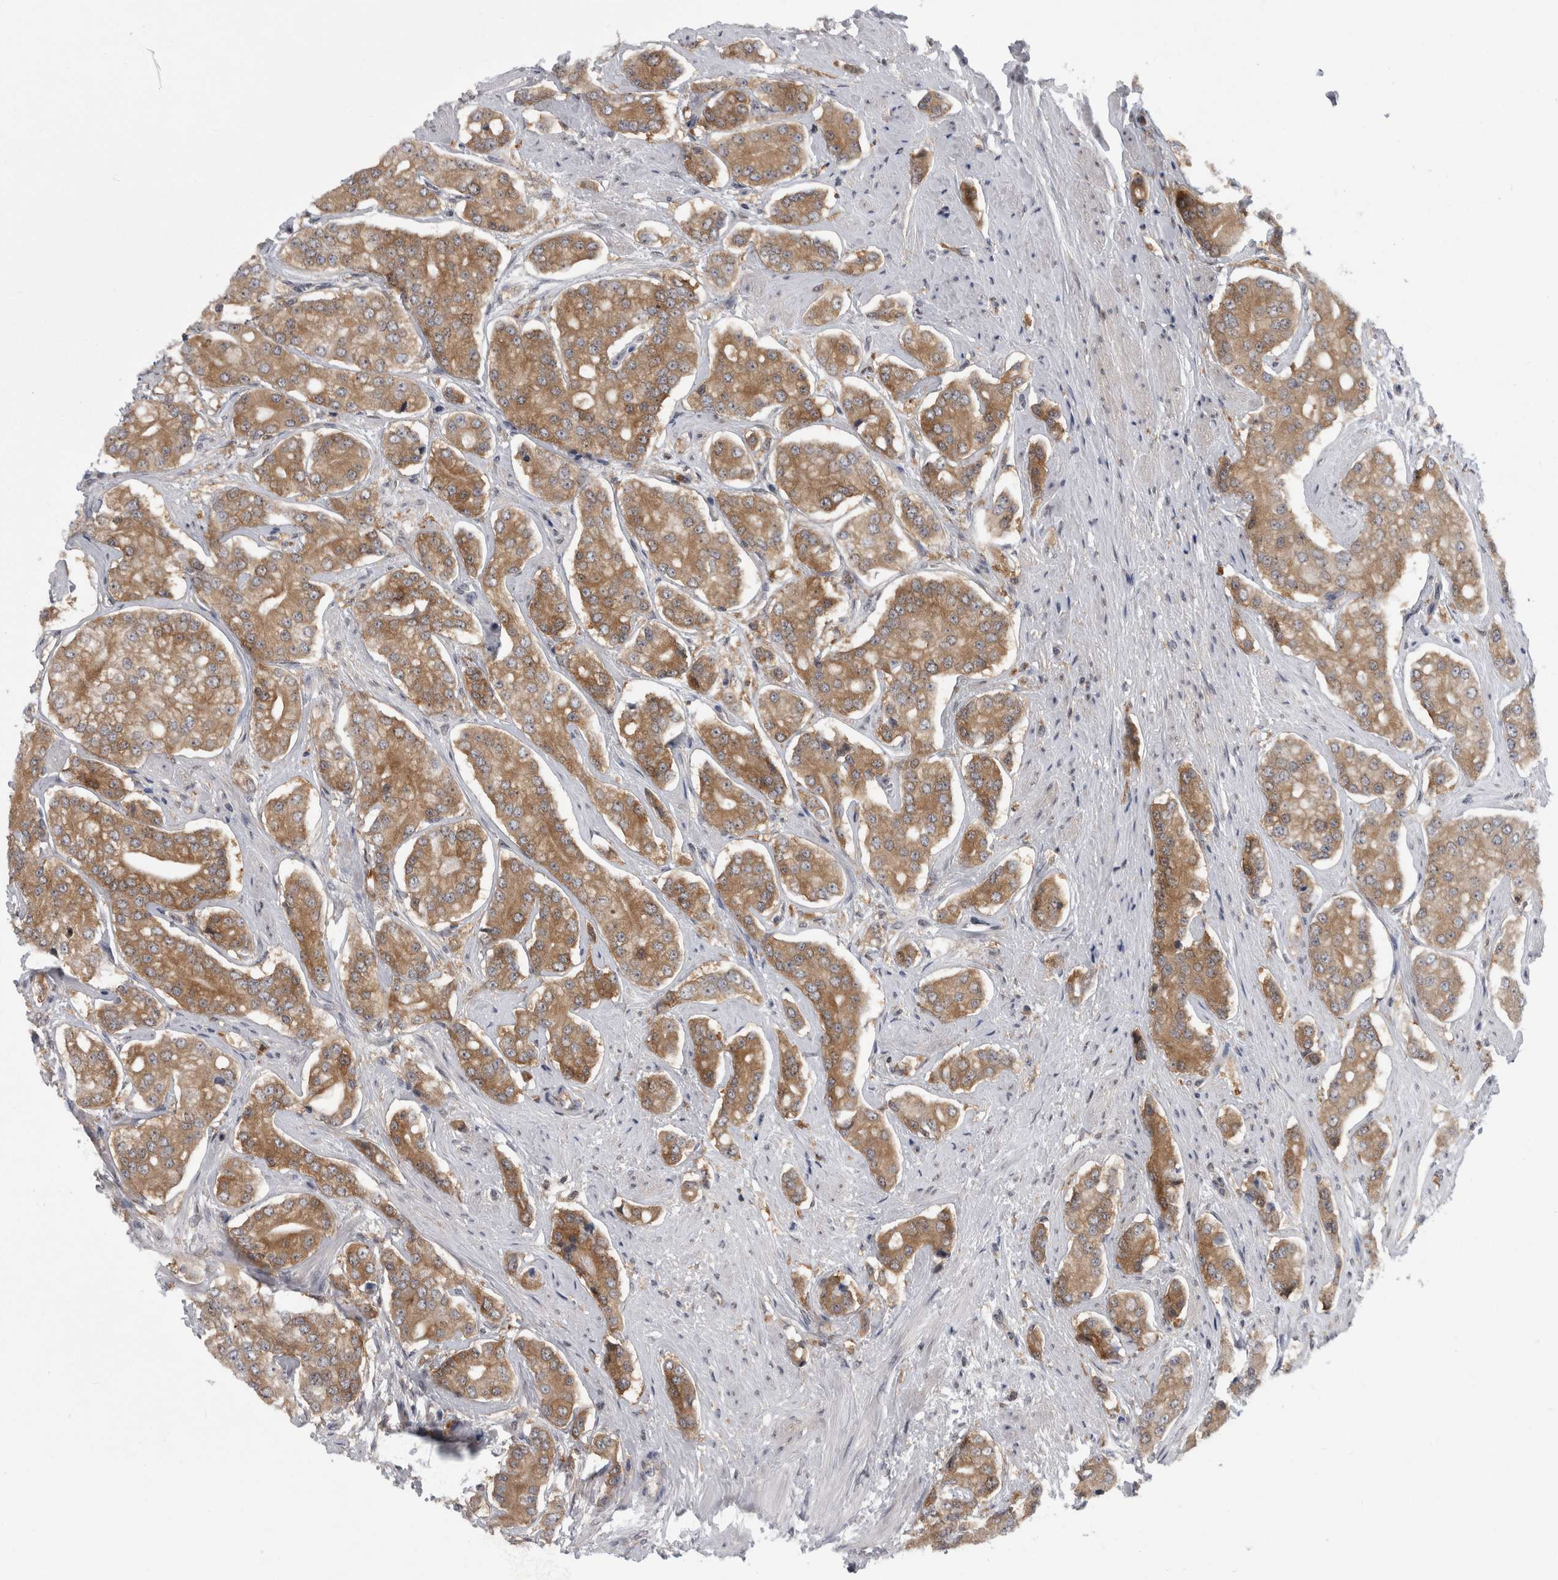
{"staining": {"intensity": "moderate", "quantity": ">75%", "location": "cytoplasmic/membranous"}, "tissue": "prostate cancer", "cell_type": "Tumor cells", "image_type": "cancer", "snomed": [{"axis": "morphology", "description": "Adenocarcinoma, High grade"}, {"axis": "topography", "description": "Prostate"}], "caption": "Immunohistochemistry micrograph of human prostate cancer (high-grade adenocarcinoma) stained for a protein (brown), which displays medium levels of moderate cytoplasmic/membranous positivity in approximately >75% of tumor cells.", "gene": "CACYBP", "patient": {"sex": "male", "age": 71}}